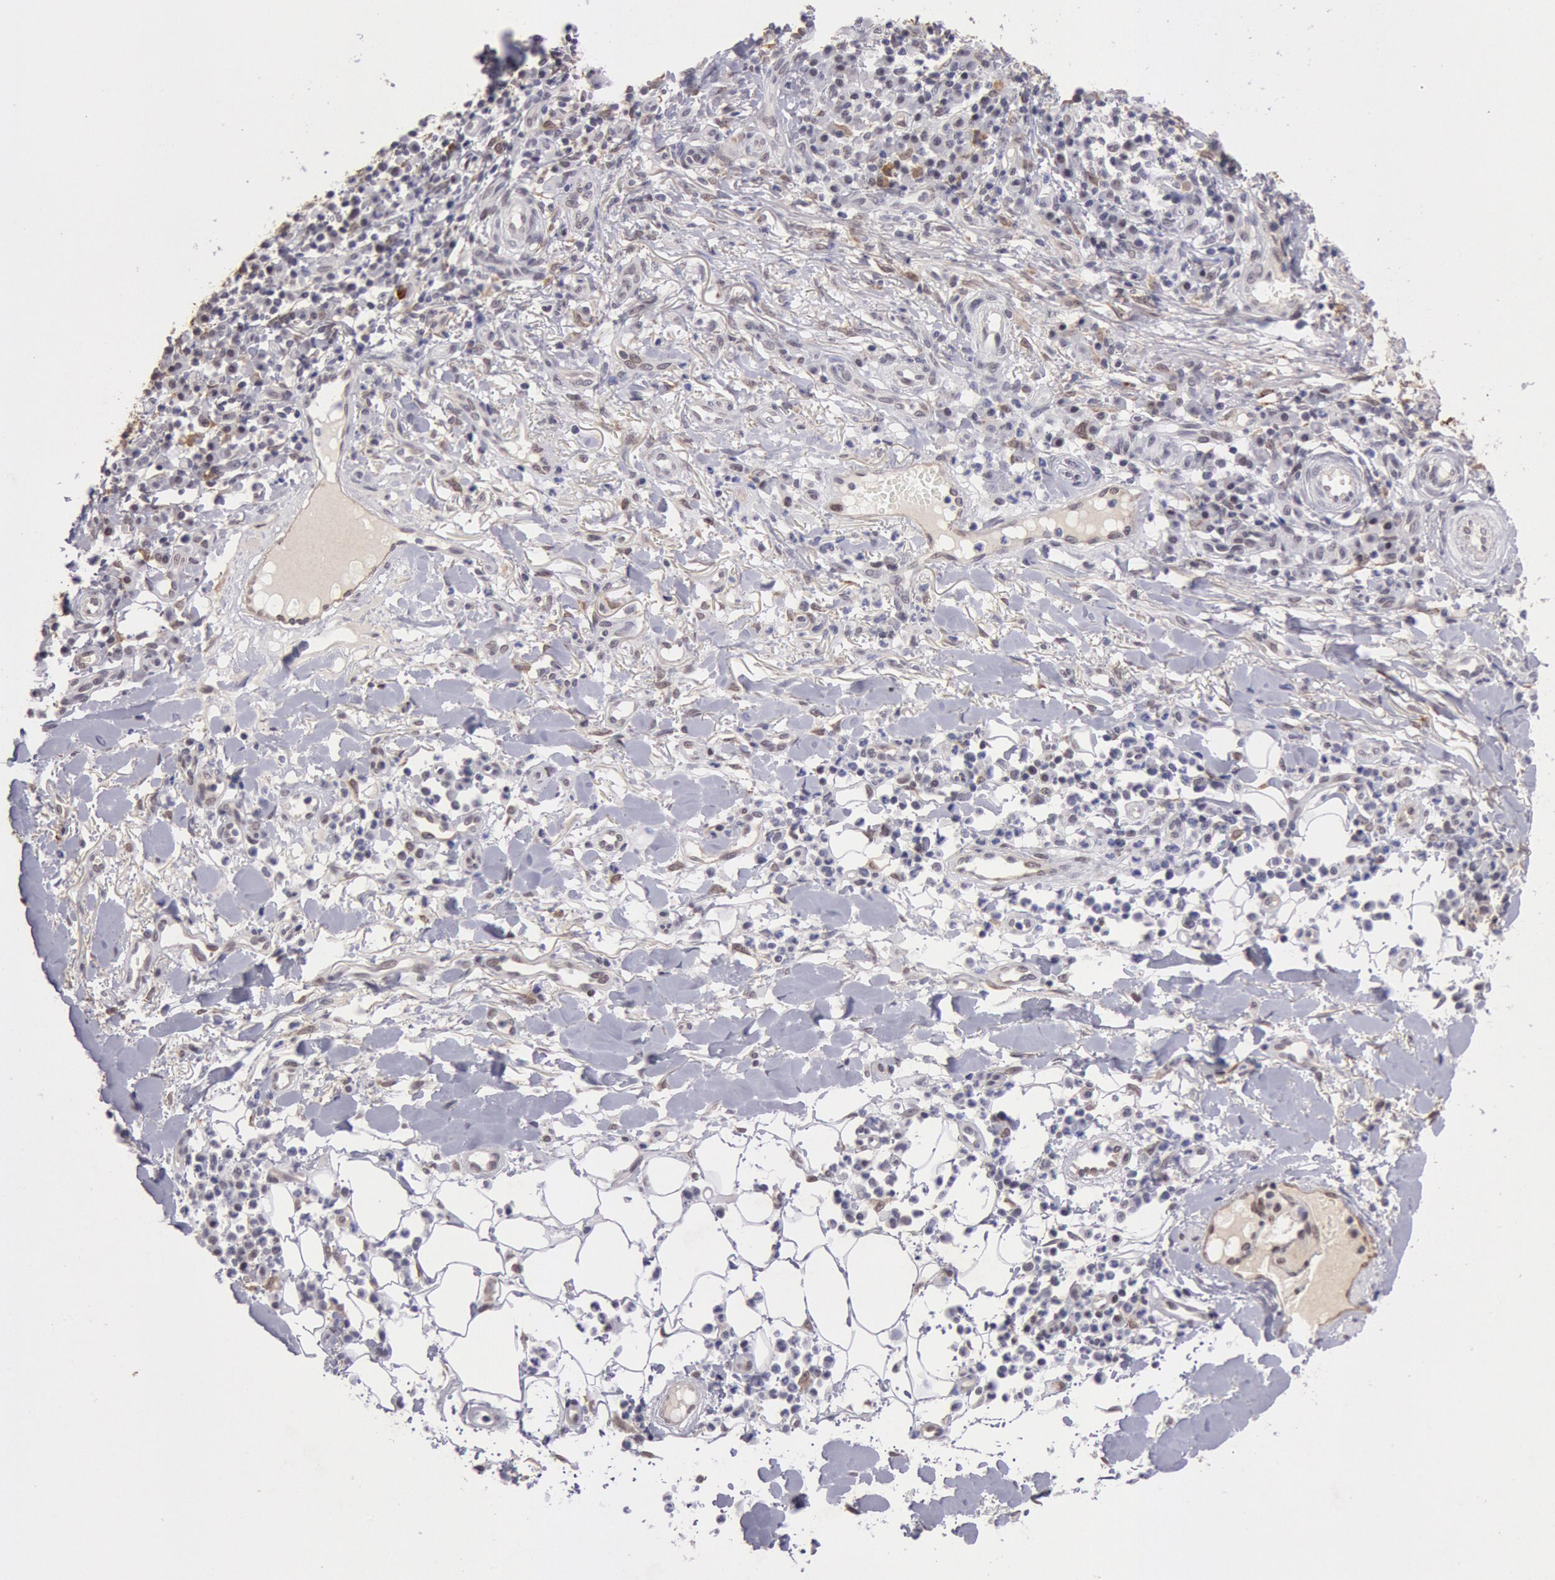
{"staining": {"intensity": "weak", "quantity": "<25%", "location": "nuclear"}, "tissue": "skin cancer", "cell_type": "Tumor cells", "image_type": "cancer", "snomed": [{"axis": "morphology", "description": "Squamous cell carcinoma, NOS"}, {"axis": "topography", "description": "Skin"}], "caption": "Skin cancer was stained to show a protein in brown. There is no significant positivity in tumor cells. The staining is performed using DAB brown chromogen with nuclei counter-stained in using hematoxylin.", "gene": "CDKN2B", "patient": {"sex": "female", "age": 89}}